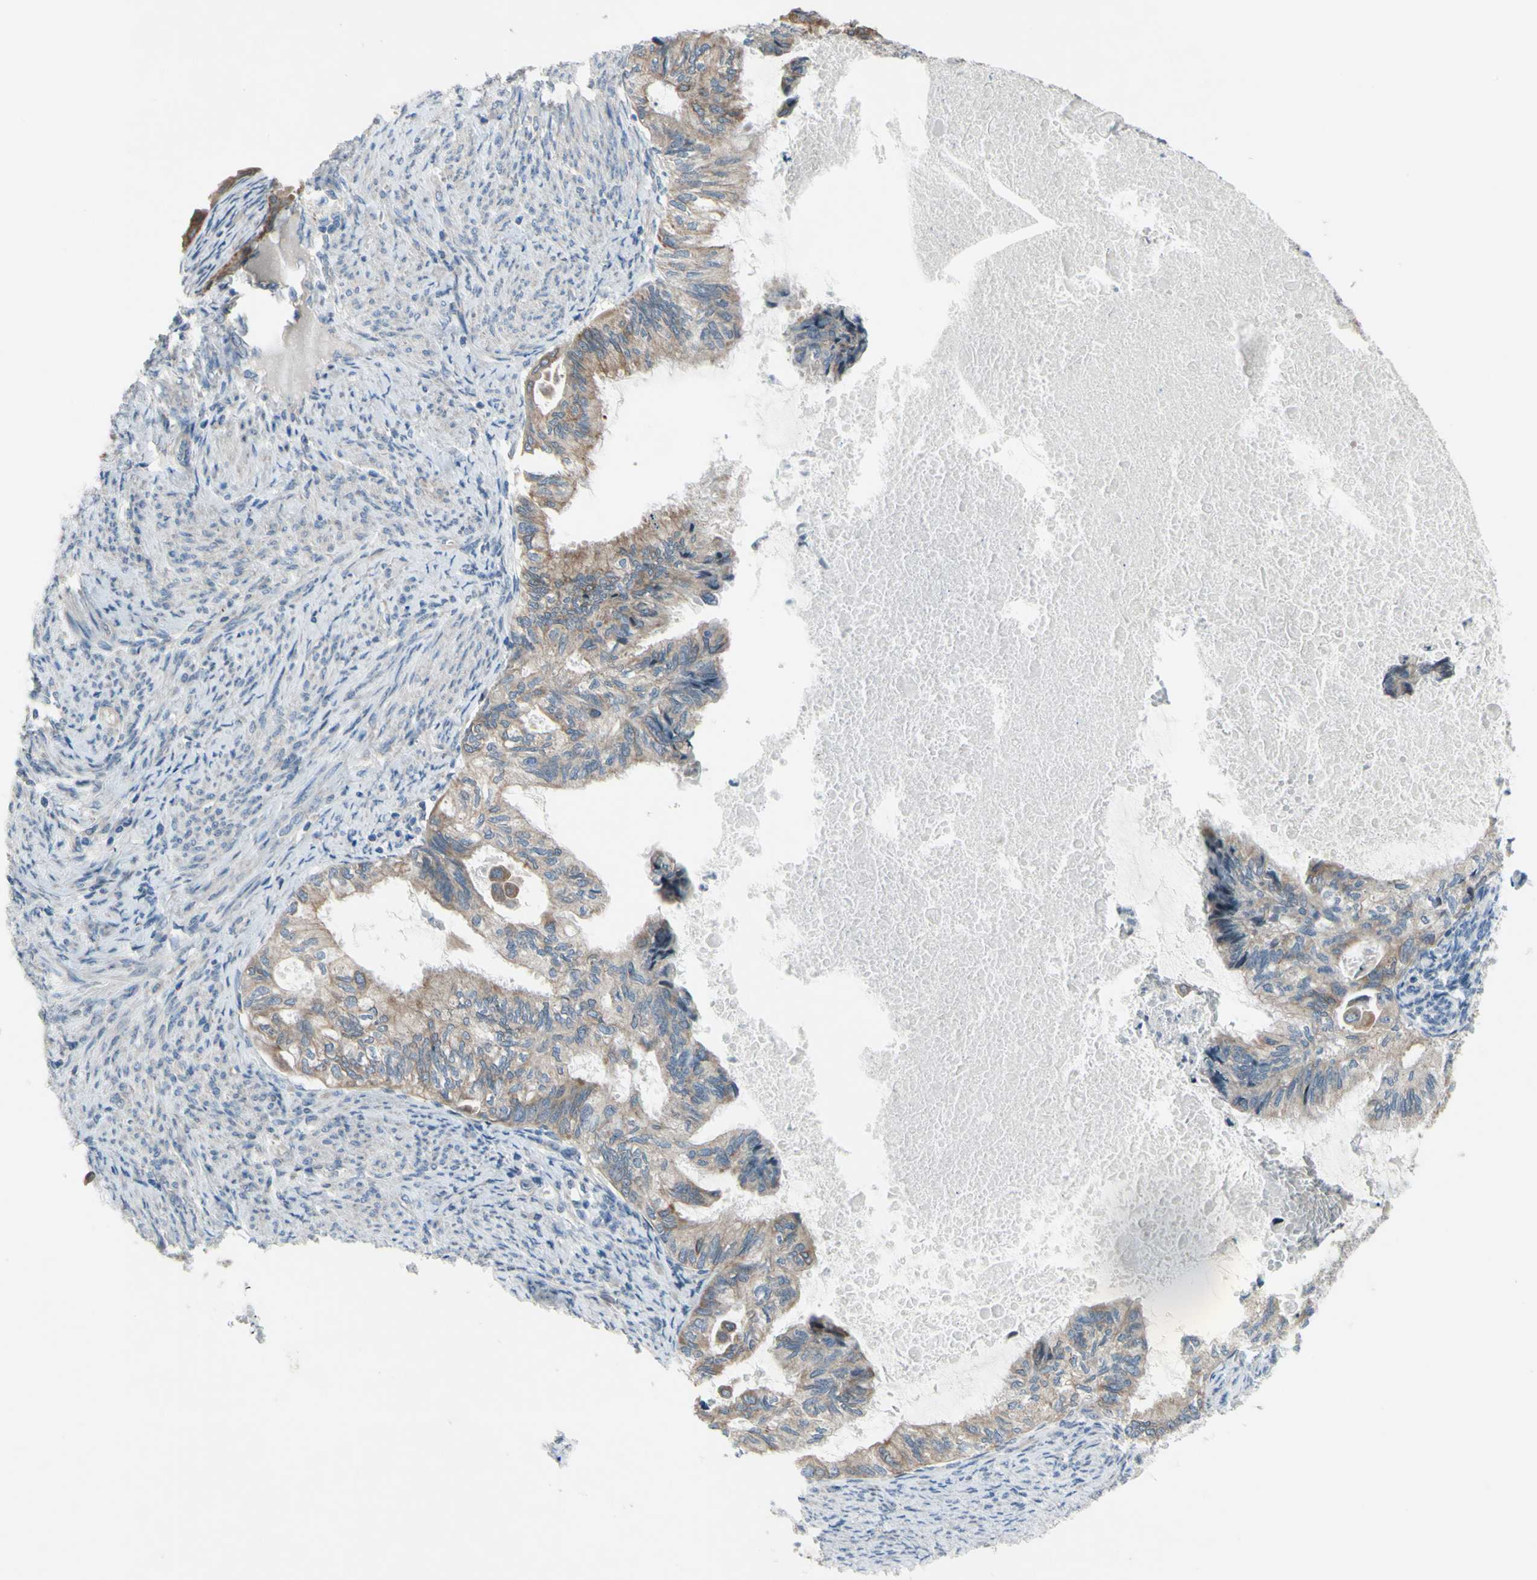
{"staining": {"intensity": "moderate", "quantity": ">75%", "location": "cytoplasmic/membranous"}, "tissue": "cervical cancer", "cell_type": "Tumor cells", "image_type": "cancer", "snomed": [{"axis": "morphology", "description": "Normal tissue, NOS"}, {"axis": "morphology", "description": "Adenocarcinoma, NOS"}, {"axis": "topography", "description": "Cervix"}, {"axis": "topography", "description": "Endometrium"}], "caption": "Protein analysis of cervical cancer (adenocarcinoma) tissue reveals moderate cytoplasmic/membranous positivity in approximately >75% of tumor cells.", "gene": "GRAMD2B", "patient": {"sex": "female", "age": 86}}